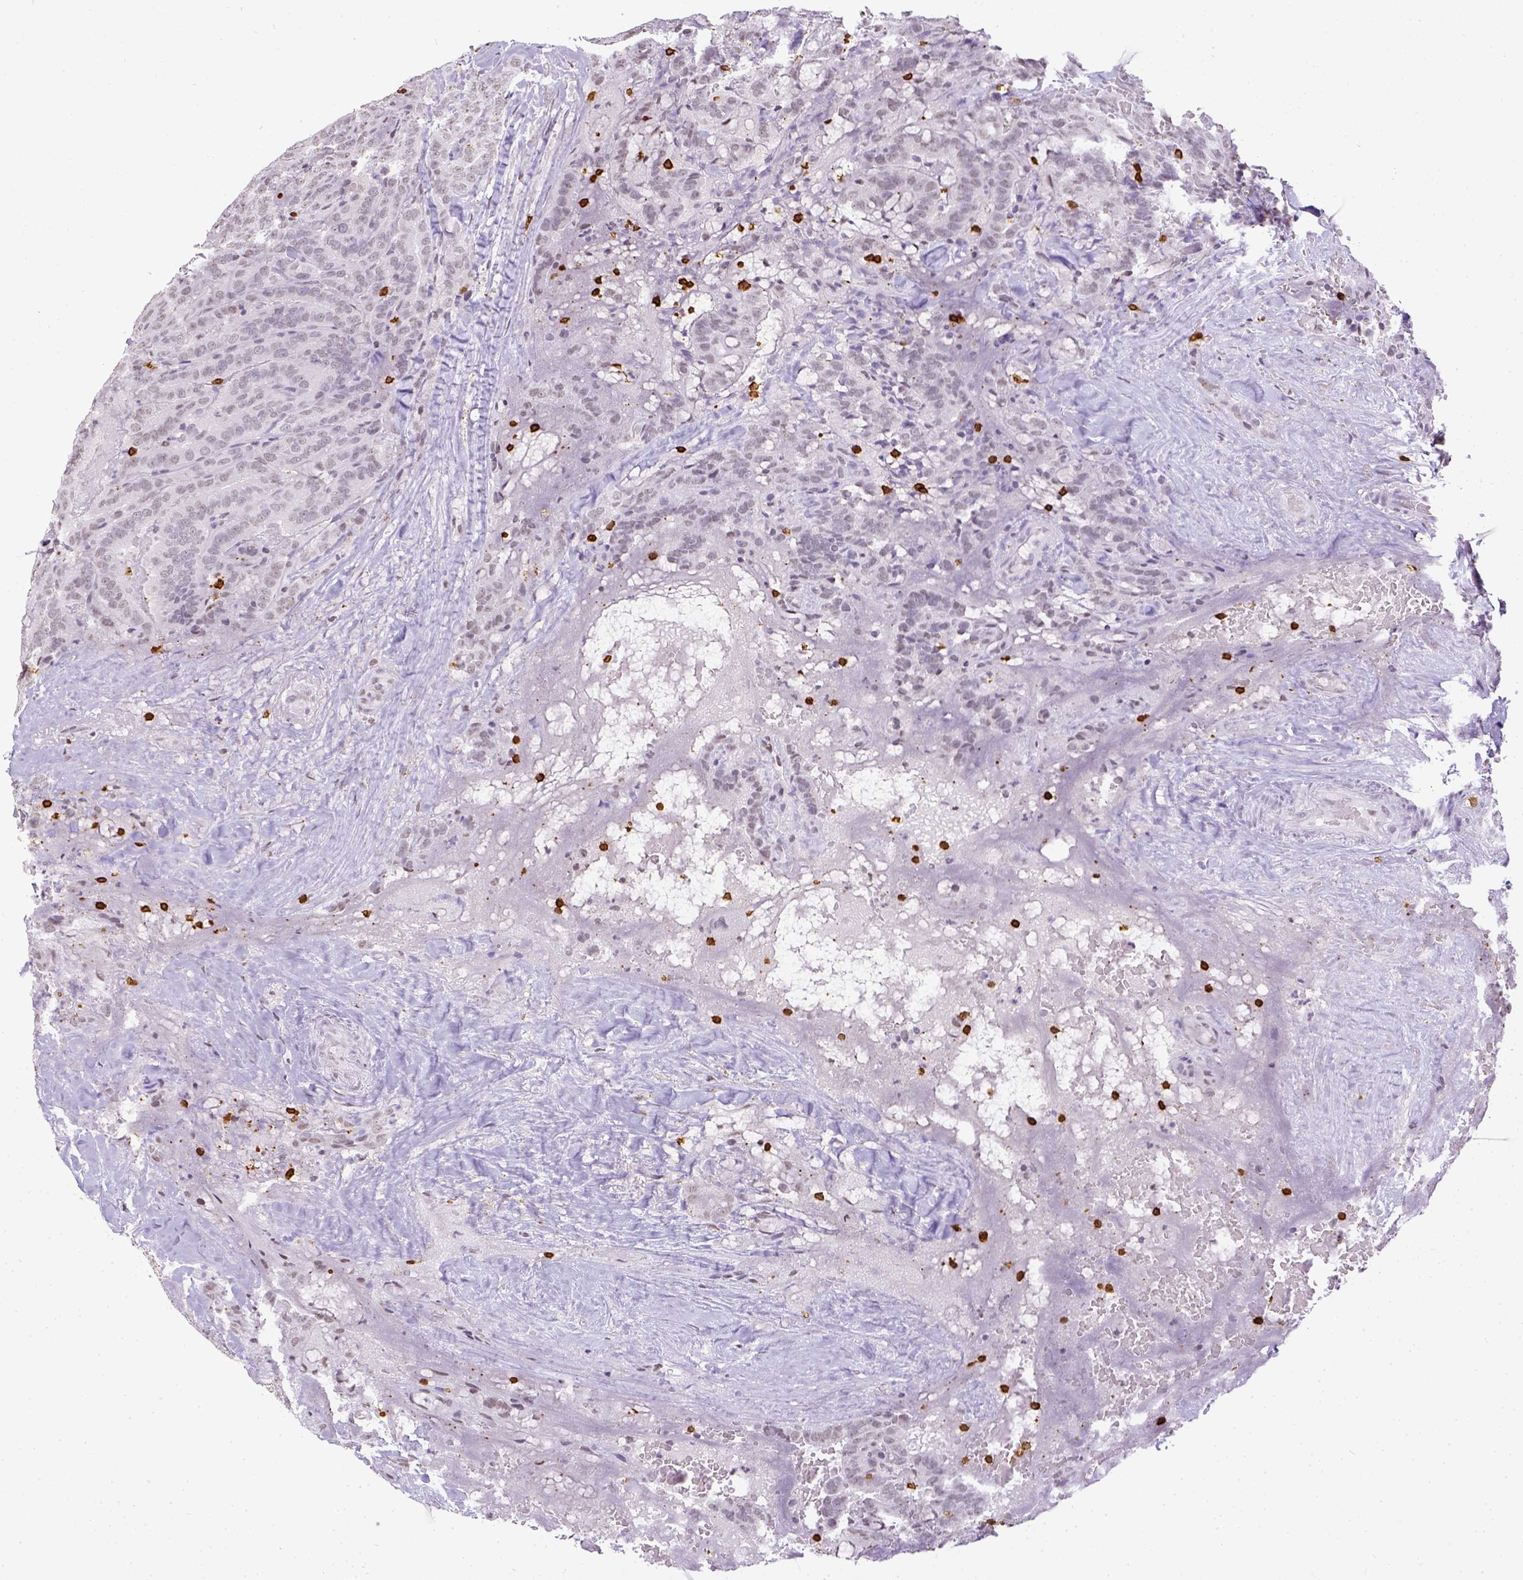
{"staining": {"intensity": "negative", "quantity": "none", "location": "none"}, "tissue": "thyroid cancer", "cell_type": "Tumor cells", "image_type": "cancer", "snomed": [{"axis": "morphology", "description": "Papillary adenocarcinoma, NOS"}, {"axis": "topography", "description": "Thyroid gland"}], "caption": "Human thyroid cancer (papillary adenocarcinoma) stained for a protein using immunohistochemistry reveals no expression in tumor cells.", "gene": "CD3E", "patient": {"sex": "male", "age": 61}}